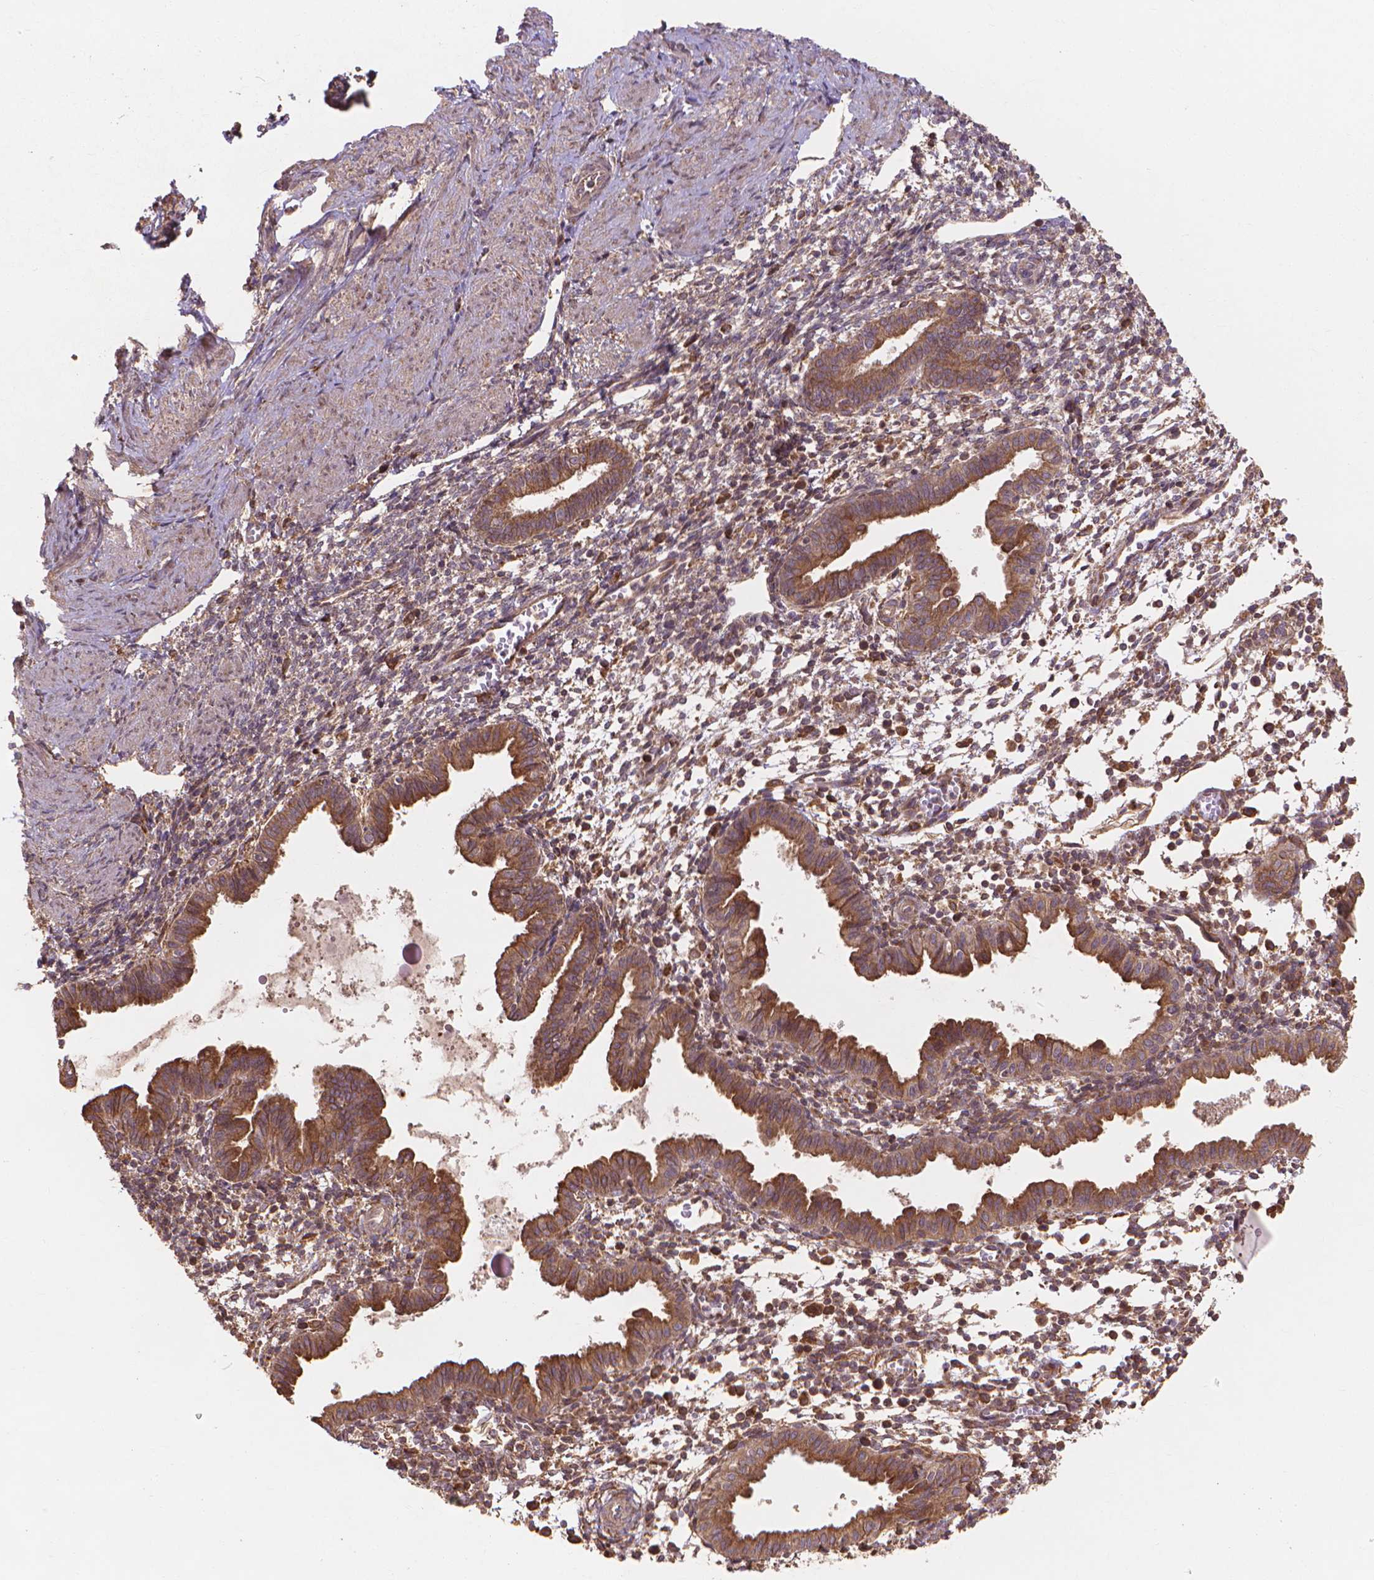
{"staining": {"intensity": "moderate", "quantity": ">75%", "location": "cytoplasmic/membranous"}, "tissue": "endometrium", "cell_type": "Cells in endometrial stroma", "image_type": "normal", "snomed": [{"axis": "morphology", "description": "Normal tissue, NOS"}, {"axis": "topography", "description": "Endometrium"}], "caption": "Immunohistochemistry histopathology image of normal human endometrium stained for a protein (brown), which reveals medium levels of moderate cytoplasmic/membranous staining in approximately >75% of cells in endometrial stroma.", "gene": "TAB2", "patient": {"sex": "female", "age": 37}}